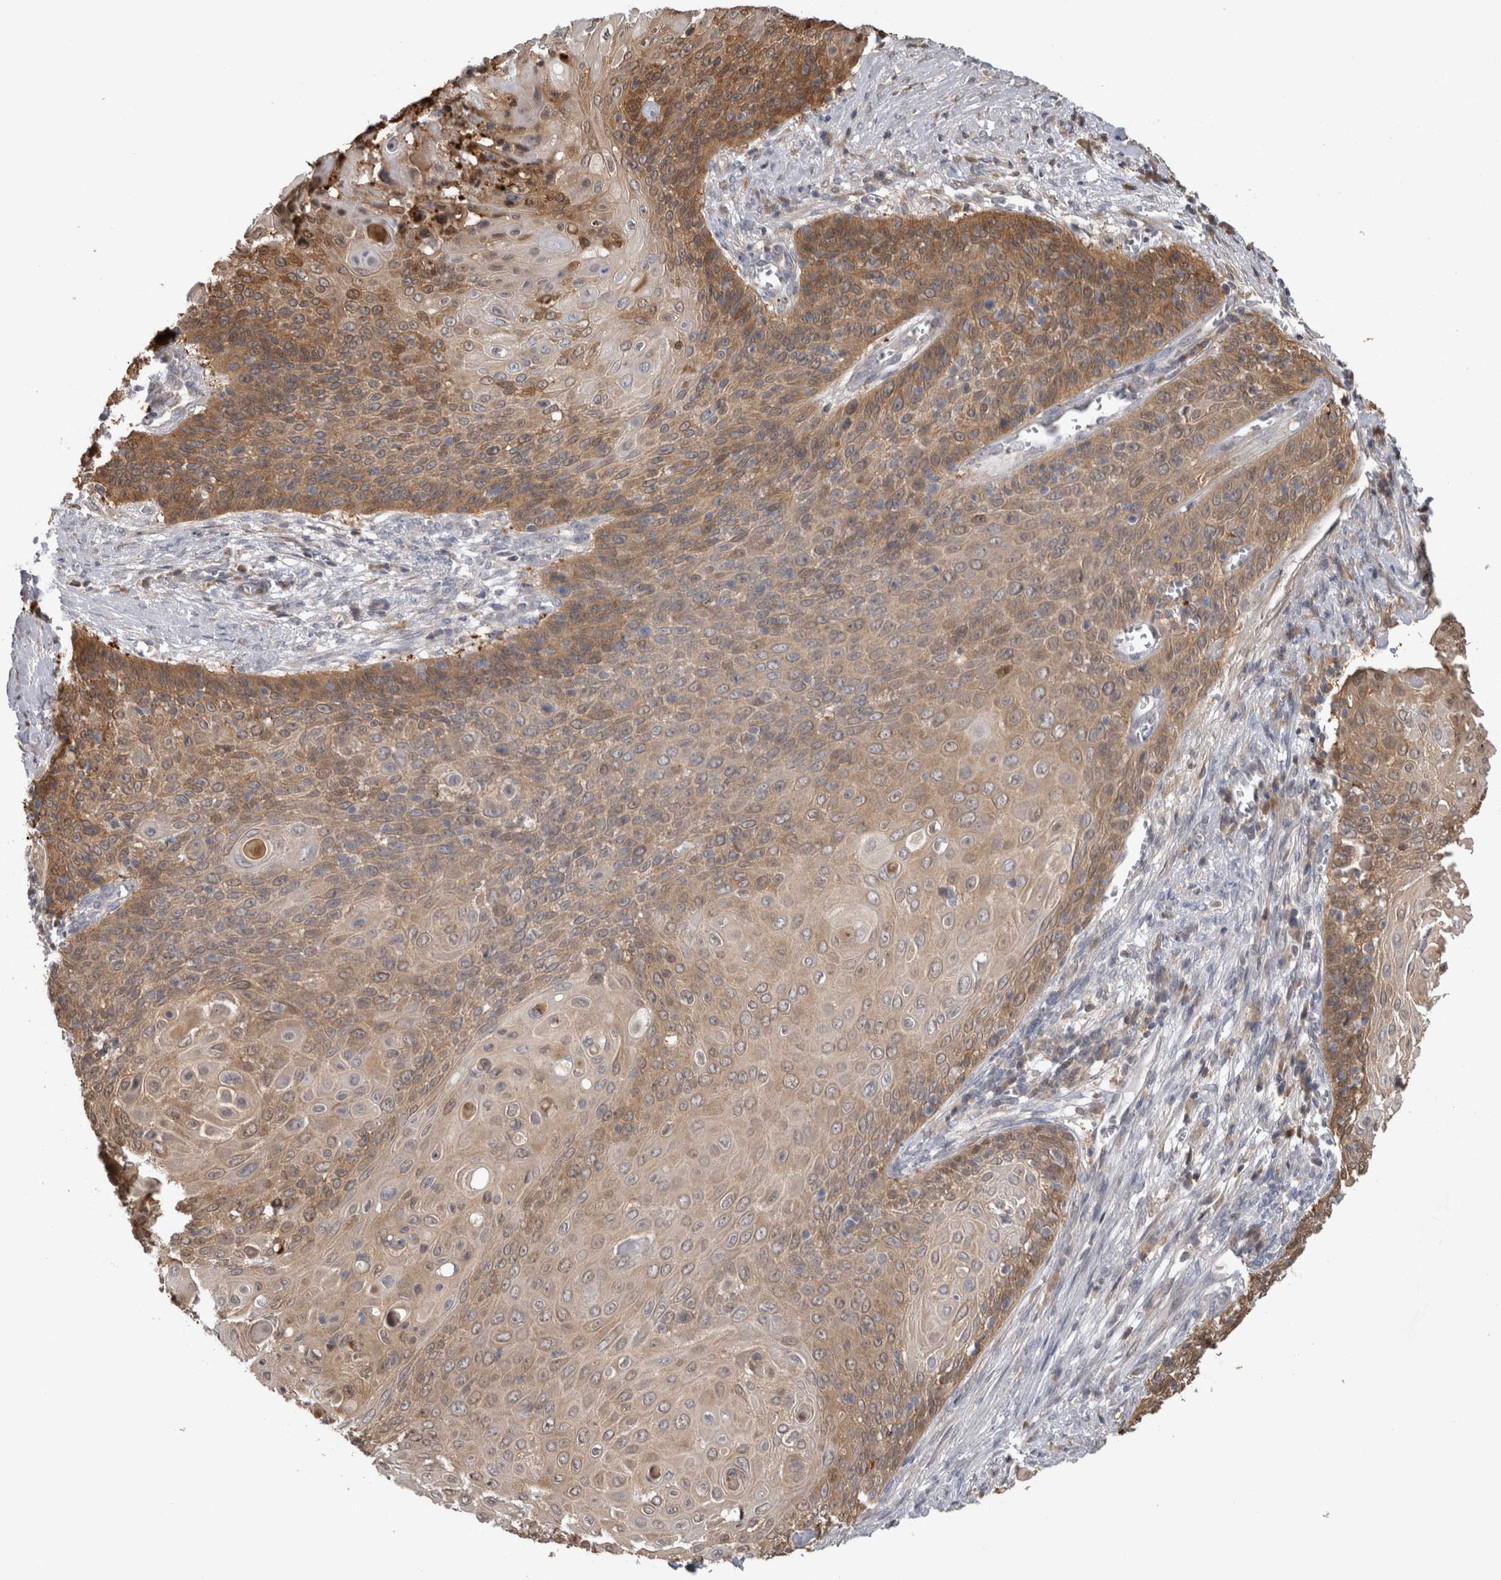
{"staining": {"intensity": "moderate", "quantity": ">75%", "location": "cytoplasmic/membranous"}, "tissue": "cervical cancer", "cell_type": "Tumor cells", "image_type": "cancer", "snomed": [{"axis": "morphology", "description": "Squamous cell carcinoma, NOS"}, {"axis": "topography", "description": "Cervix"}], "caption": "A brown stain labels moderate cytoplasmic/membranous positivity of a protein in cervical cancer tumor cells.", "gene": "USH1G", "patient": {"sex": "female", "age": 39}}